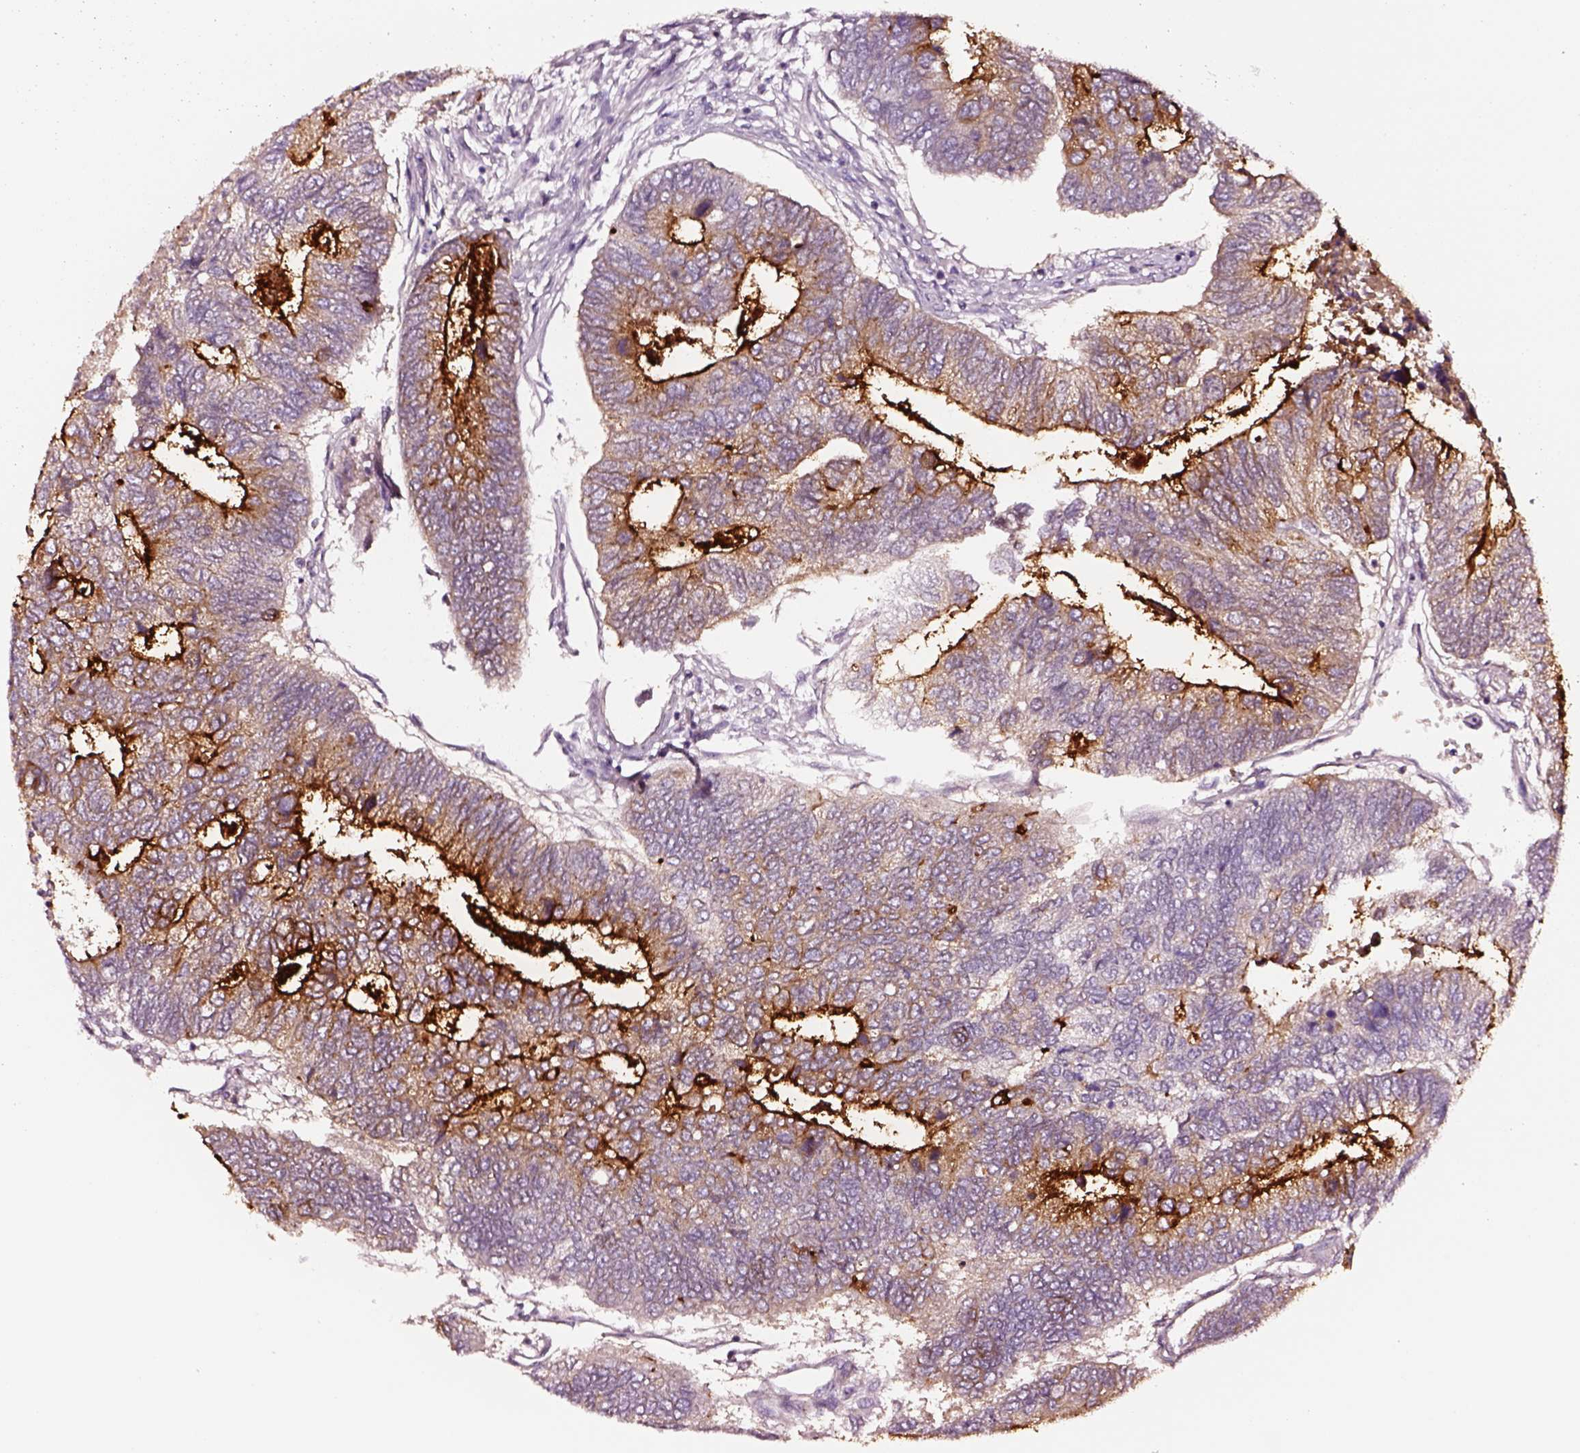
{"staining": {"intensity": "strong", "quantity": ">75%", "location": "cytoplasmic/membranous"}, "tissue": "colorectal cancer", "cell_type": "Tumor cells", "image_type": "cancer", "snomed": [{"axis": "morphology", "description": "Adenocarcinoma, NOS"}, {"axis": "topography", "description": "Colon"}], "caption": "About >75% of tumor cells in human colorectal adenocarcinoma show strong cytoplasmic/membranous protein expression as visualized by brown immunohistochemical staining.", "gene": "DPEP1", "patient": {"sex": "female", "age": 67}}